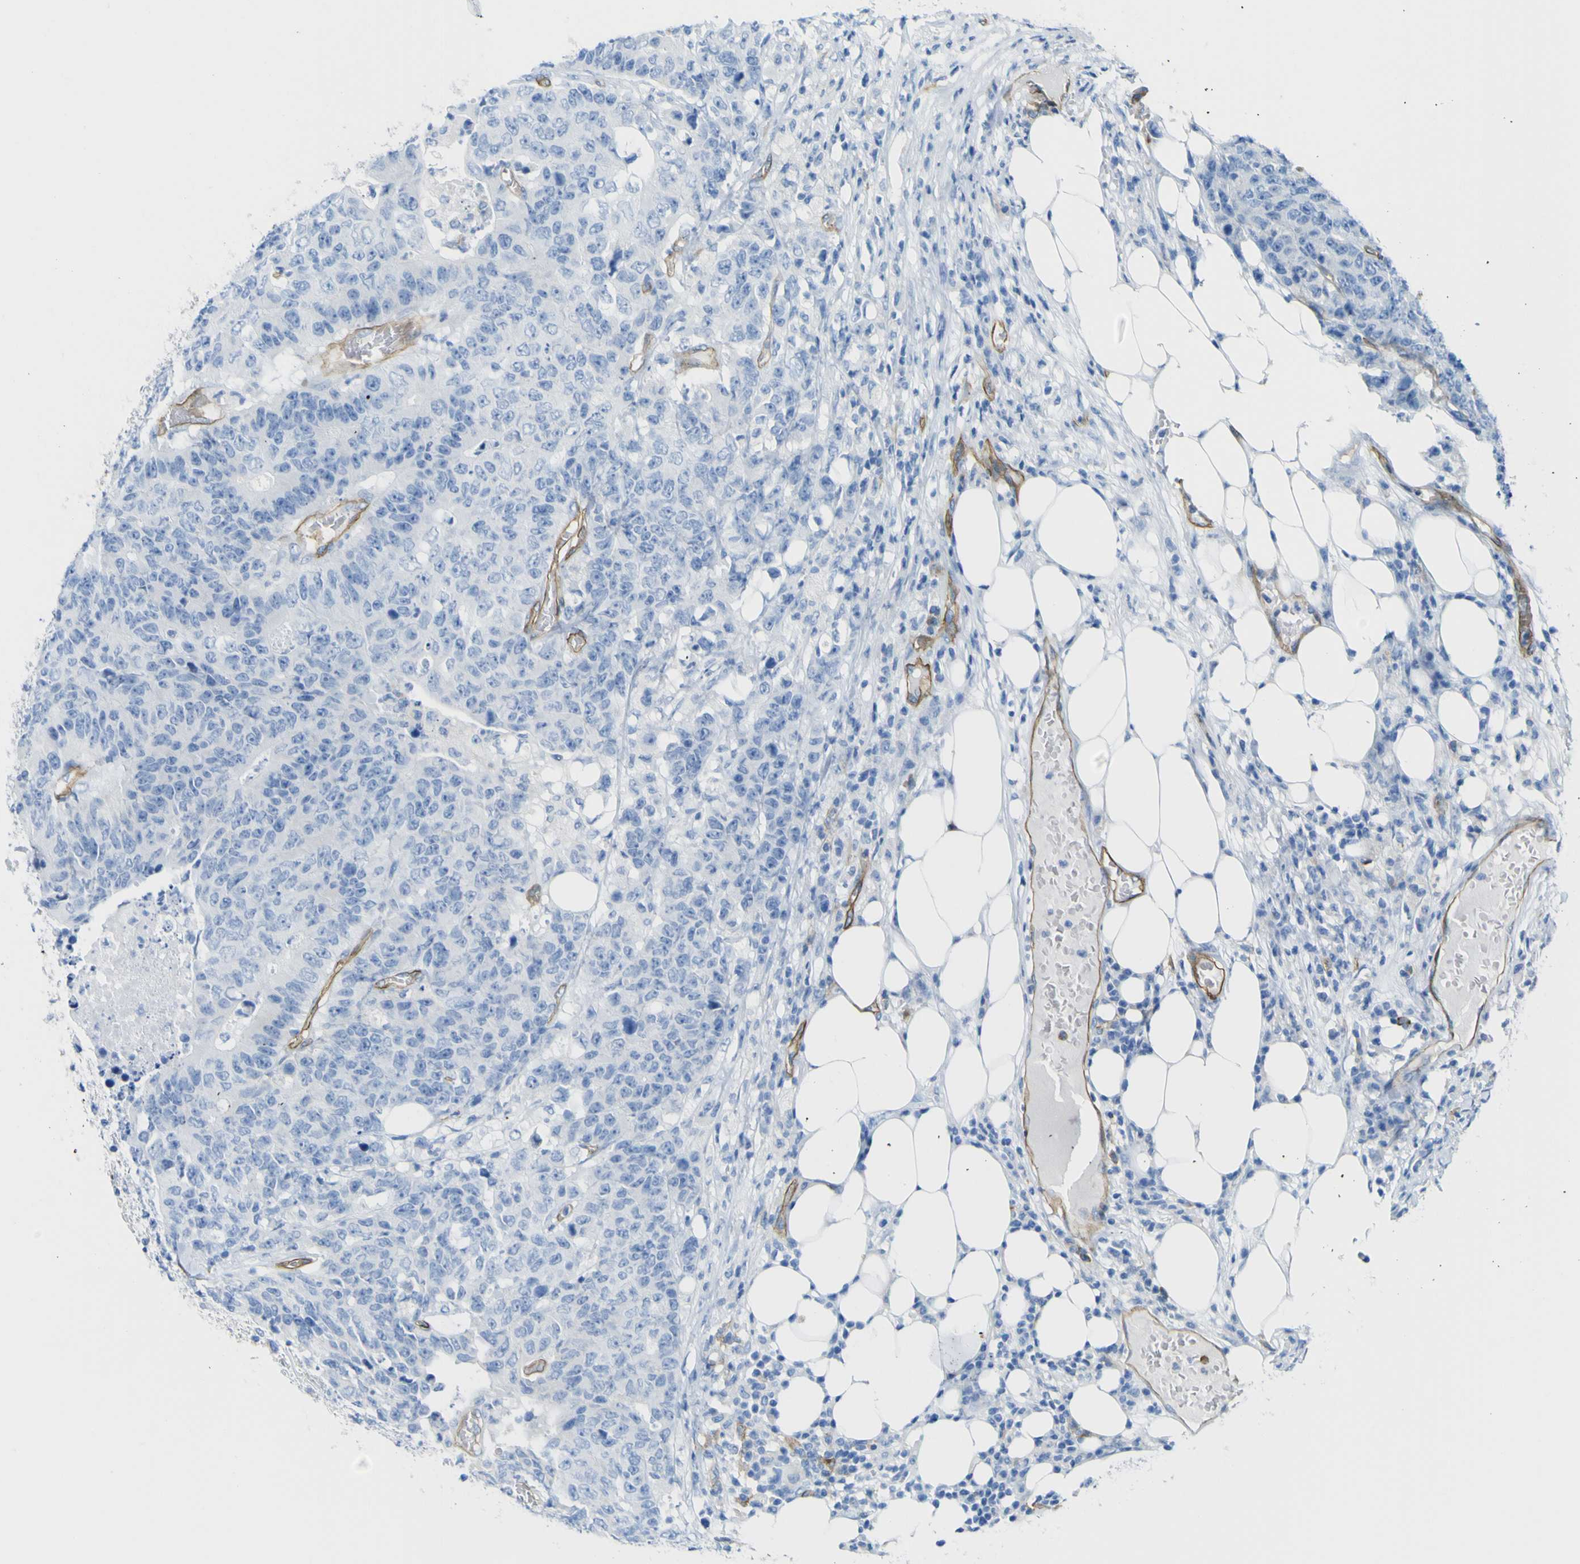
{"staining": {"intensity": "negative", "quantity": "none", "location": "none"}, "tissue": "colorectal cancer", "cell_type": "Tumor cells", "image_type": "cancer", "snomed": [{"axis": "morphology", "description": "Adenocarcinoma, NOS"}, {"axis": "topography", "description": "Colon"}], "caption": "Immunohistochemistry micrograph of neoplastic tissue: human adenocarcinoma (colorectal) stained with DAB demonstrates no significant protein staining in tumor cells.", "gene": "CD93", "patient": {"sex": "female", "age": 86}}